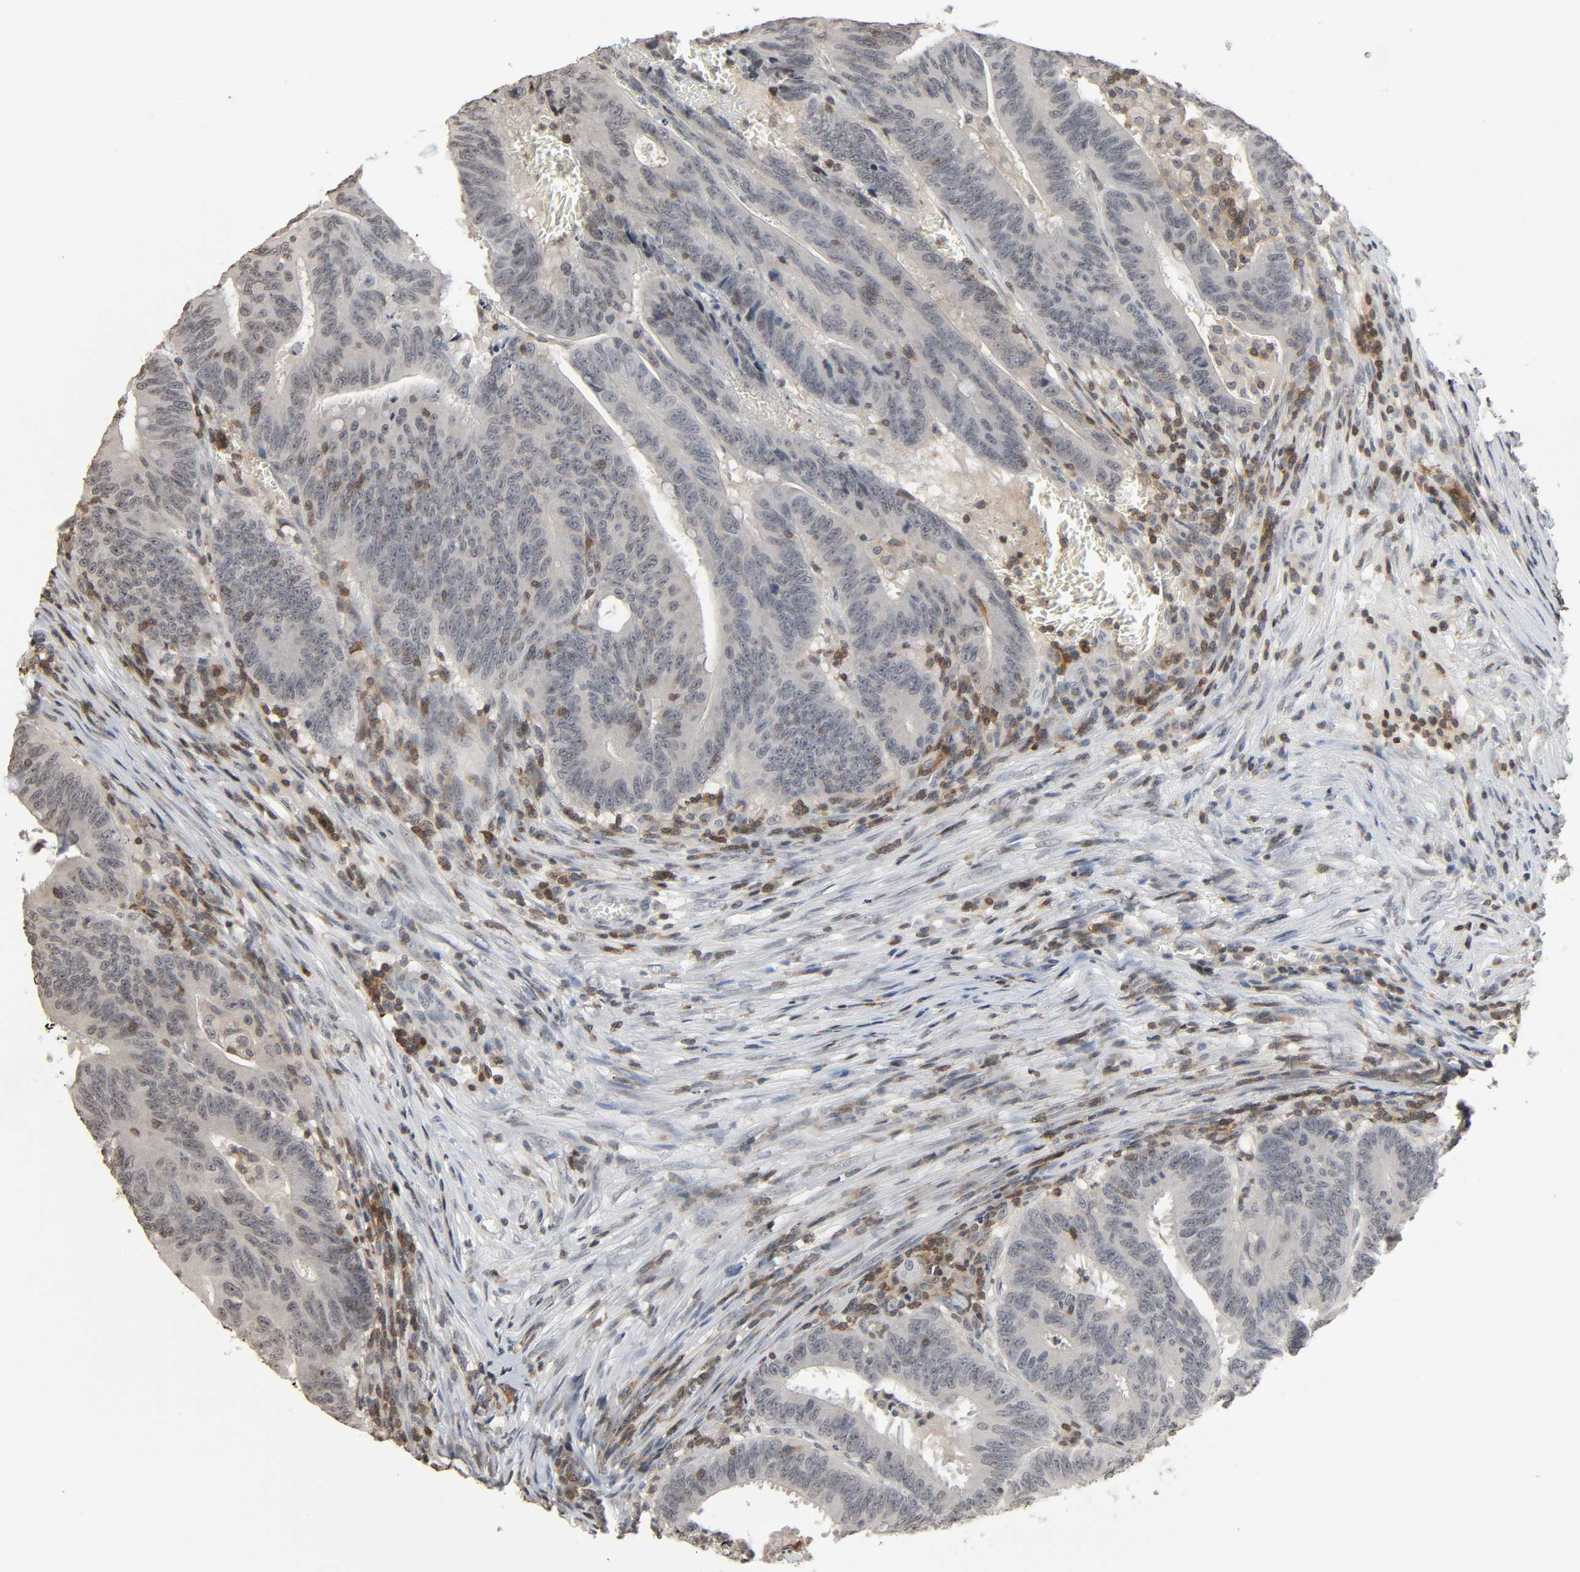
{"staining": {"intensity": "negative", "quantity": "none", "location": "none"}, "tissue": "colorectal cancer", "cell_type": "Tumor cells", "image_type": "cancer", "snomed": [{"axis": "morphology", "description": "Adenocarcinoma, NOS"}, {"axis": "topography", "description": "Colon"}], "caption": "Tumor cells show no significant protein expression in adenocarcinoma (colorectal).", "gene": "STK4", "patient": {"sex": "male", "age": 45}}